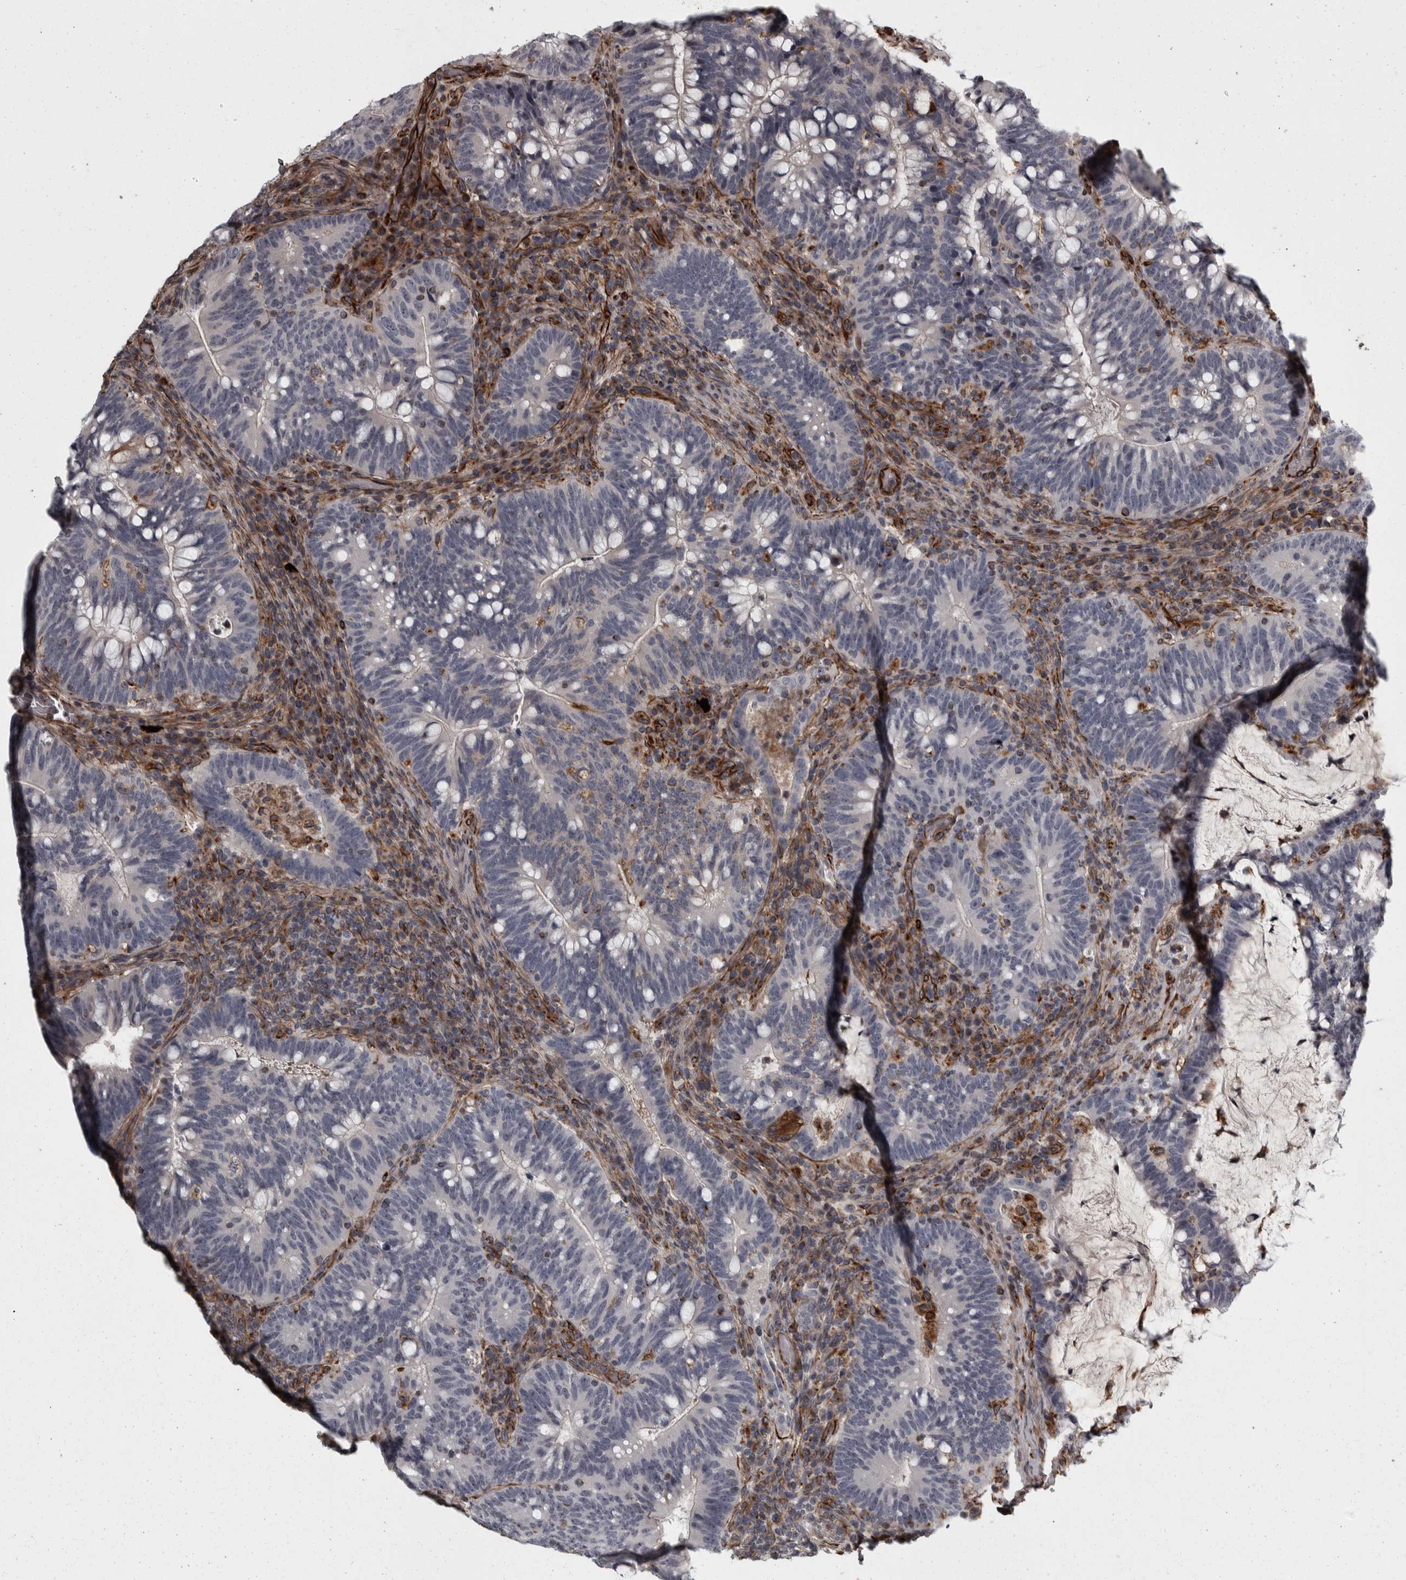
{"staining": {"intensity": "negative", "quantity": "none", "location": "none"}, "tissue": "colorectal cancer", "cell_type": "Tumor cells", "image_type": "cancer", "snomed": [{"axis": "morphology", "description": "Adenocarcinoma, NOS"}, {"axis": "topography", "description": "Colon"}], "caption": "The micrograph exhibits no staining of tumor cells in colorectal cancer (adenocarcinoma).", "gene": "FAAP100", "patient": {"sex": "female", "age": 66}}